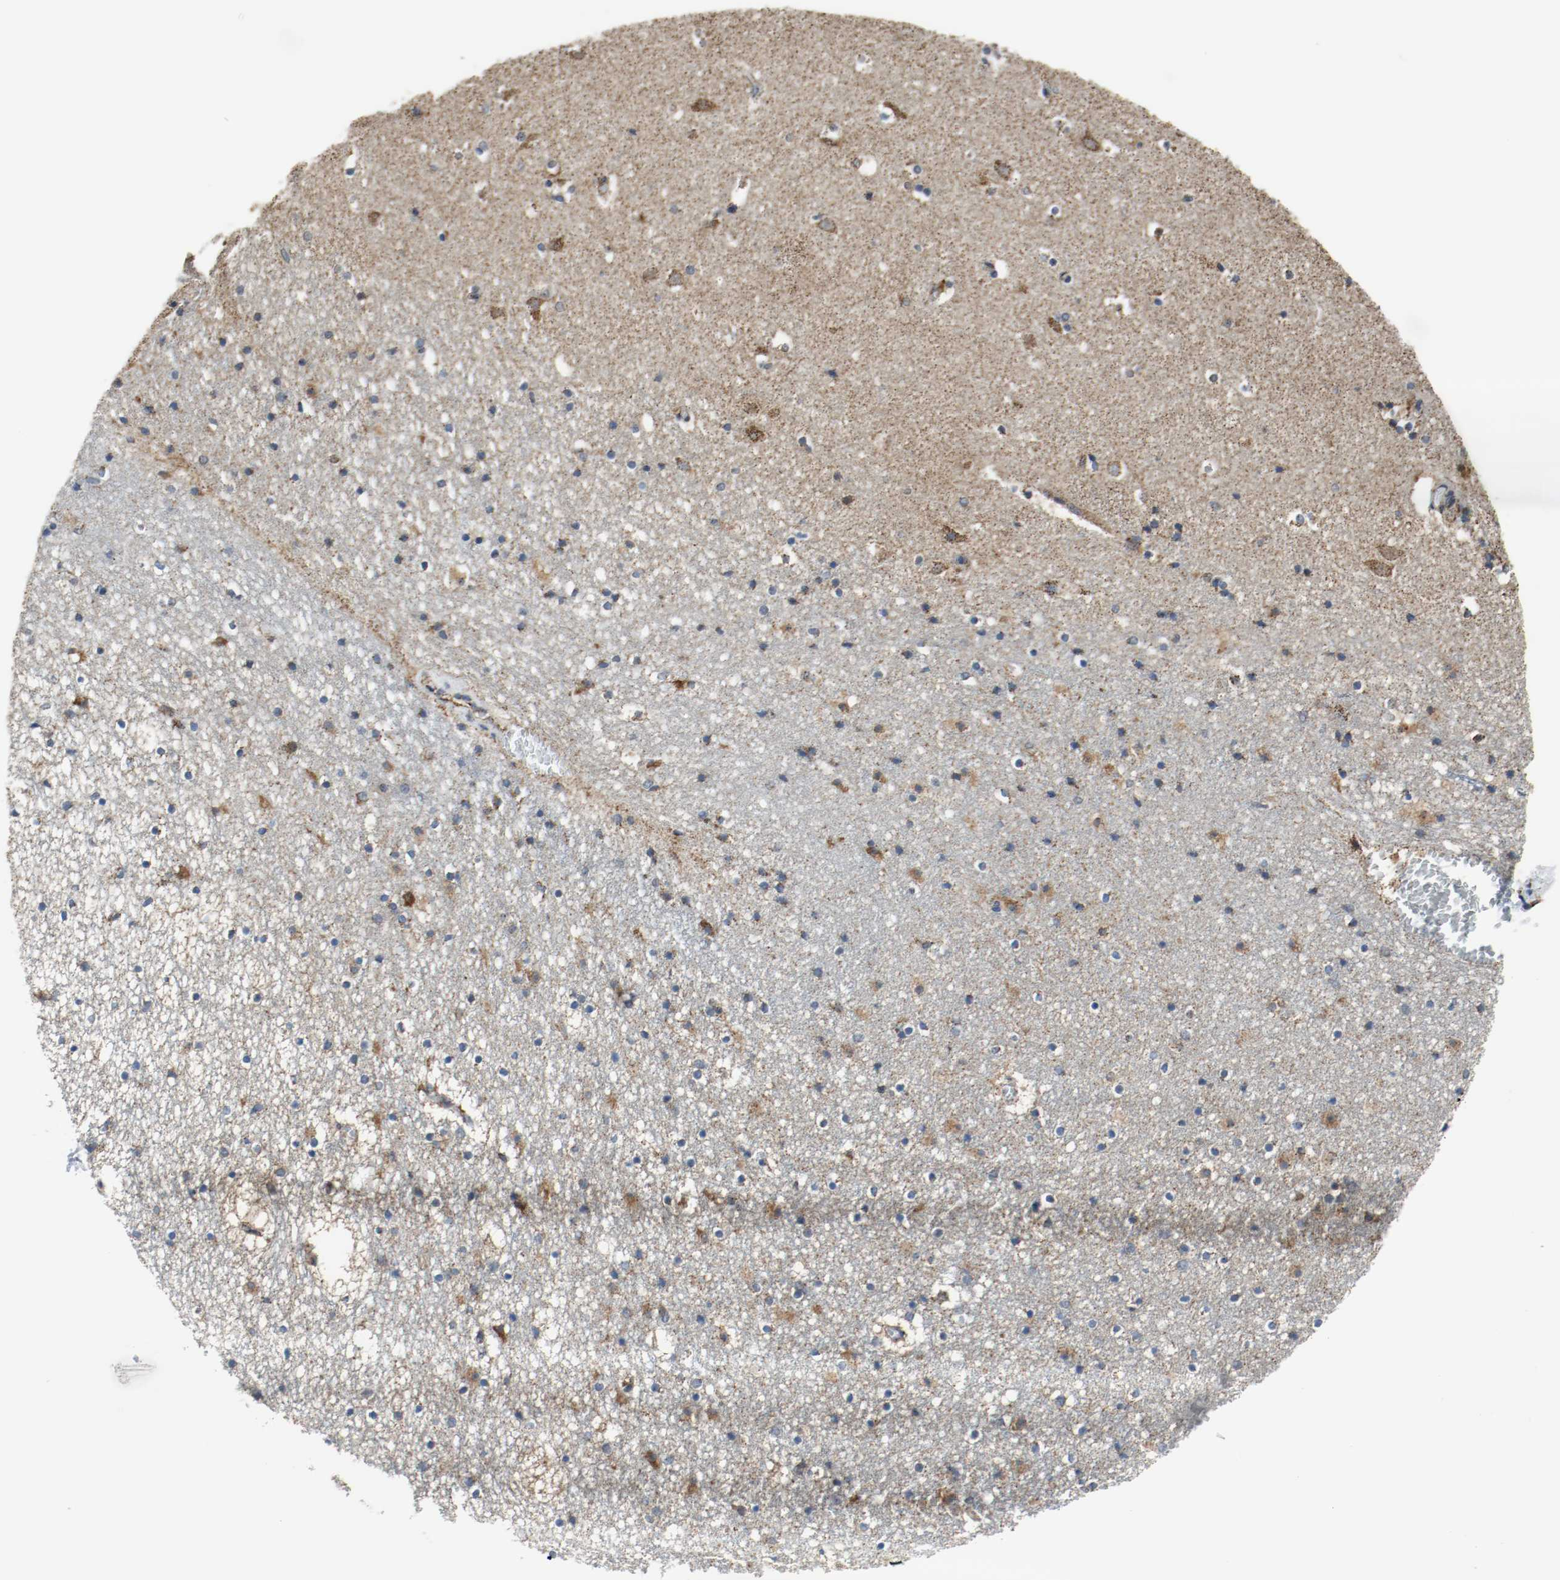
{"staining": {"intensity": "strong", "quantity": ">75%", "location": "cytoplasmic/membranous"}, "tissue": "caudate", "cell_type": "Glial cells", "image_type": "normal", "snomed": [{"axis": "morphology", "description": "Normal tissue, NOS"}, {"axis": "topography", "description": "Lateral ventricle wall"}], "caption": "Protein staining of normal caudate reveals strong cytoplasmic/membranous staining in approximately >75% of glial cells. Nuclei are stained in blue.", "gene": "TXNRD1", "patient": {"sex": "male", "age": 45}}